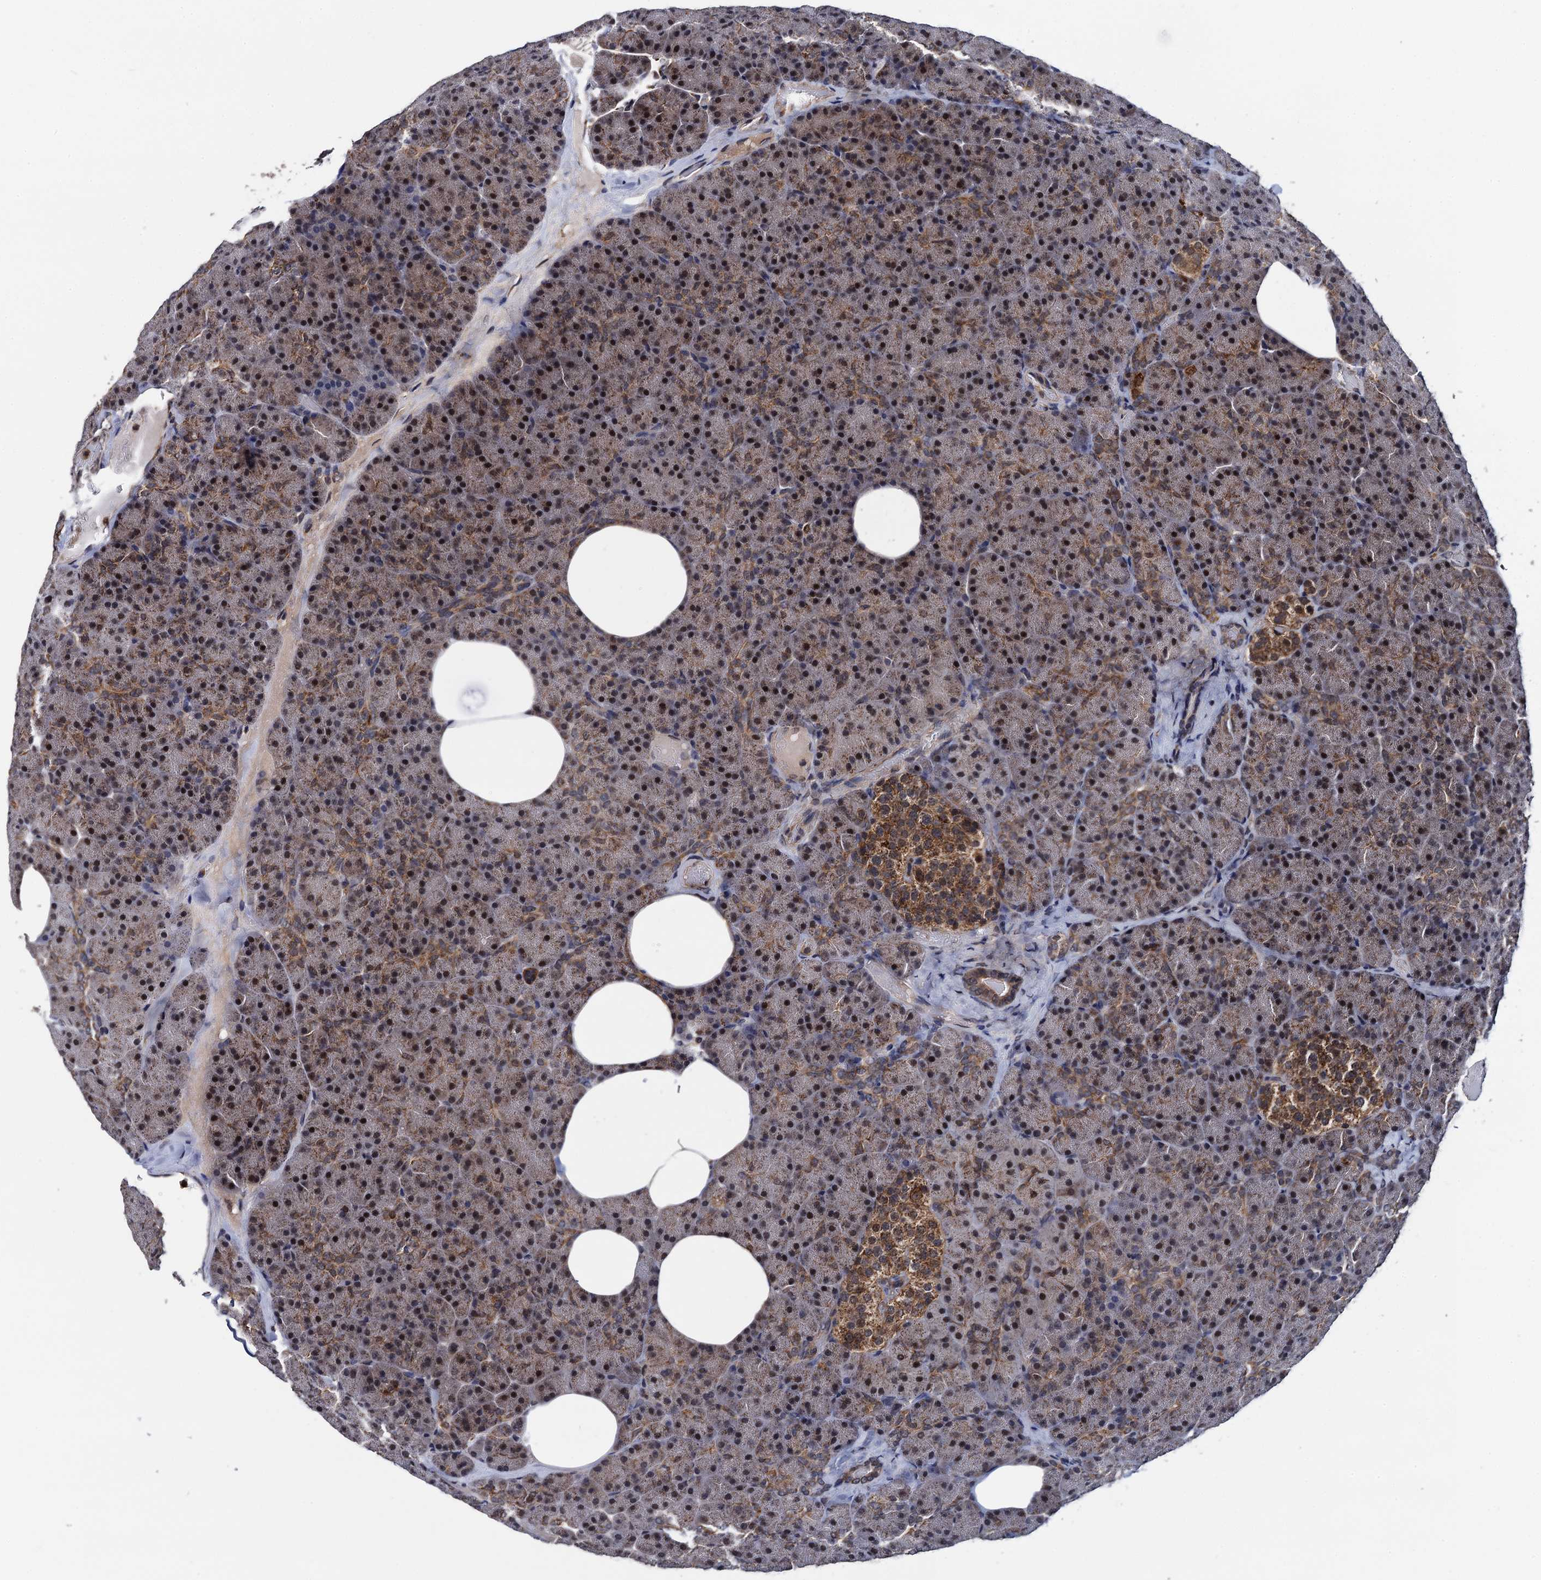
{"staining": {"intensity": "moderate", "quantity": ">75%", "location": "cytoplasmic/membranous,nuclear"}, "tissue": "pancreas", "cell_type": "Exocrine glandular cells", "image_type": "normal", "snomed": [{"axis": "morphology", "description": "Normal tissue, NOS"}, {"axis": "morphology", "description": "Carcinoid, malignant, NOS"}, {"axis": "topography", "description": "Pancreas"}], "caption": "Immunohistochemistry (IHC) of normal human pancreas exhibits medium levels of moderate cytoplasmic/membranous,nuclear positivity in about >75% of exocrine glandular cells. The protein is stained brown, and the nuclei are stained in blue (DAB IHC with brightfield microscopy, high magnification).", "gene": "PTCD3", "patient": {"sex": "female", "age": 35}}